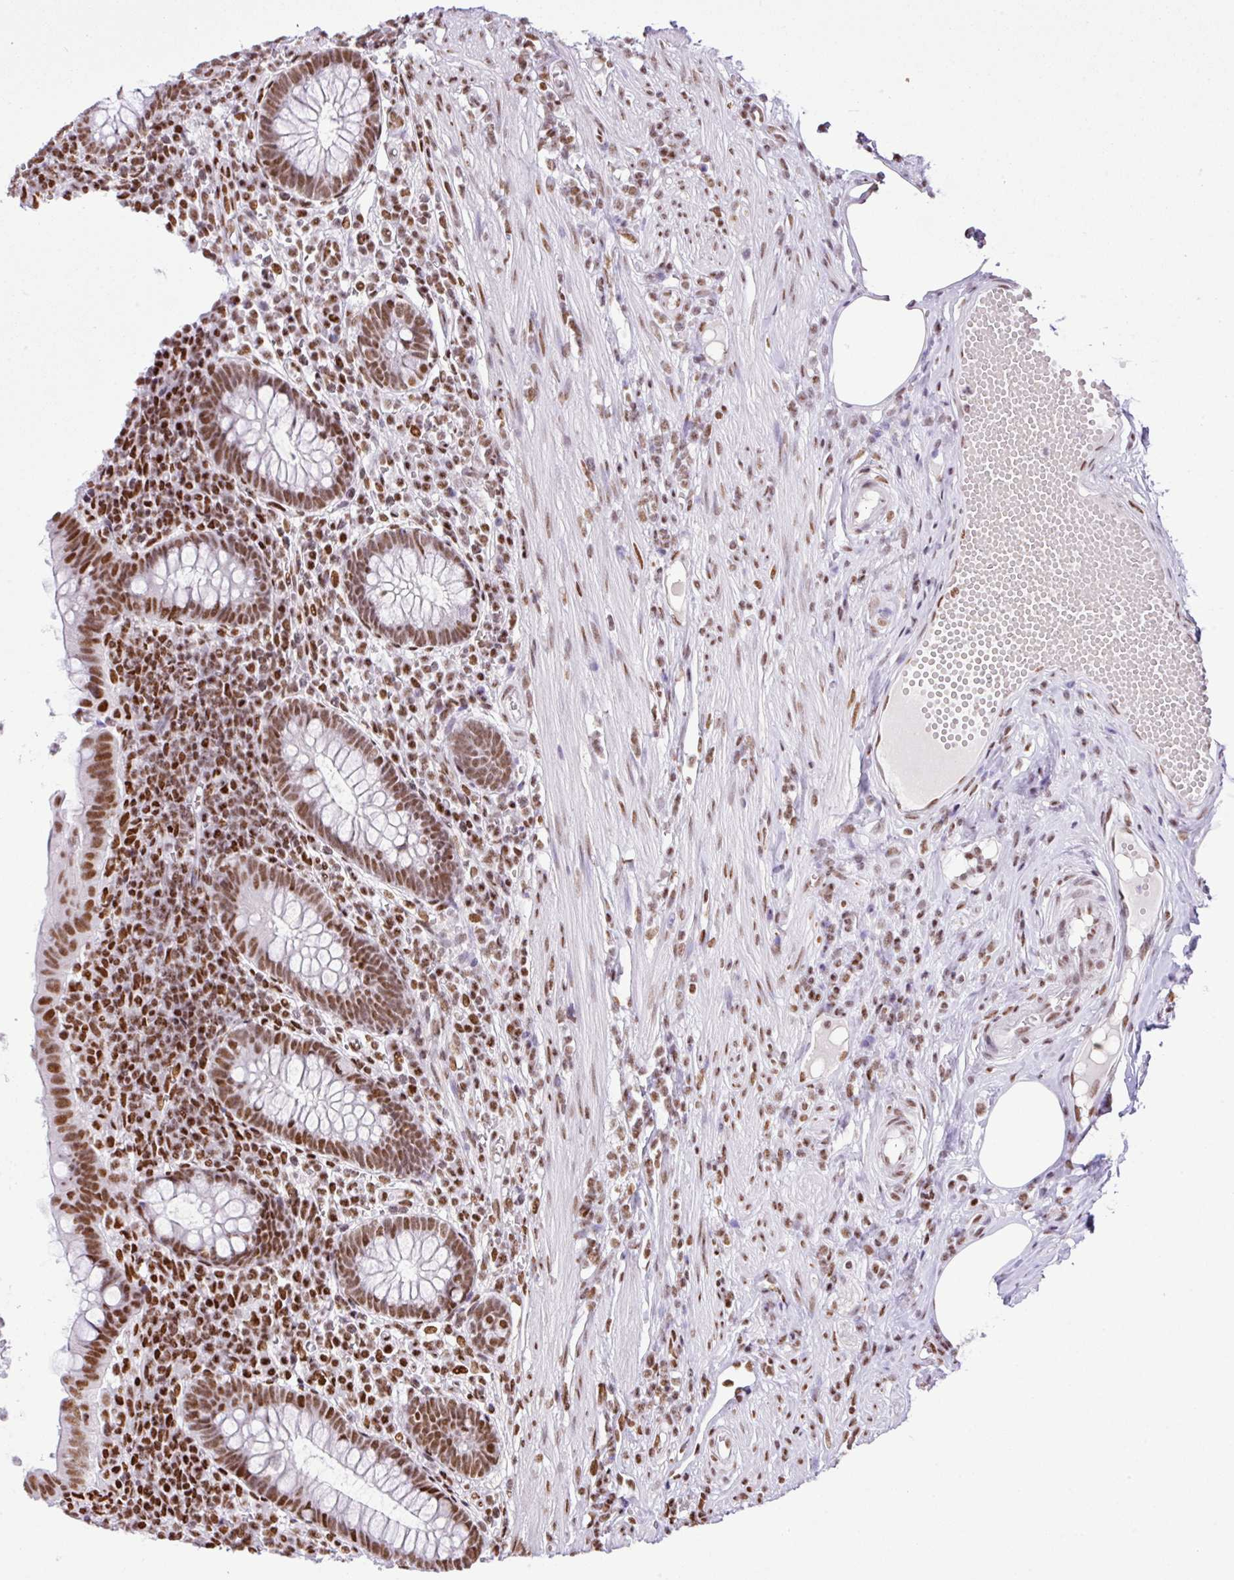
{"staining": {"intensity": "moderate", "quantity": ">75%", "location": "nuclear"}, "tissue": "appendix", "cell_type": "Glandular cells", "image_type": "normal", "snomed": [{"axis": "morphology", "description": "Normal tissue, NOS"}, {"axis": "topography", "description": "Appendix"}], "caption": "High-magnification brightfield microscopy of normal appendix stained with DAB (brown) and counterstained with hematoxylin (blue). glandular cells exhibit moderate nuclear staining is identified in approximately>75% of cells. (Brightfield microscopy of DAB IHC at high magnification).", "gene": "RARG", "patient": {"sex": "female", "age": 56}}